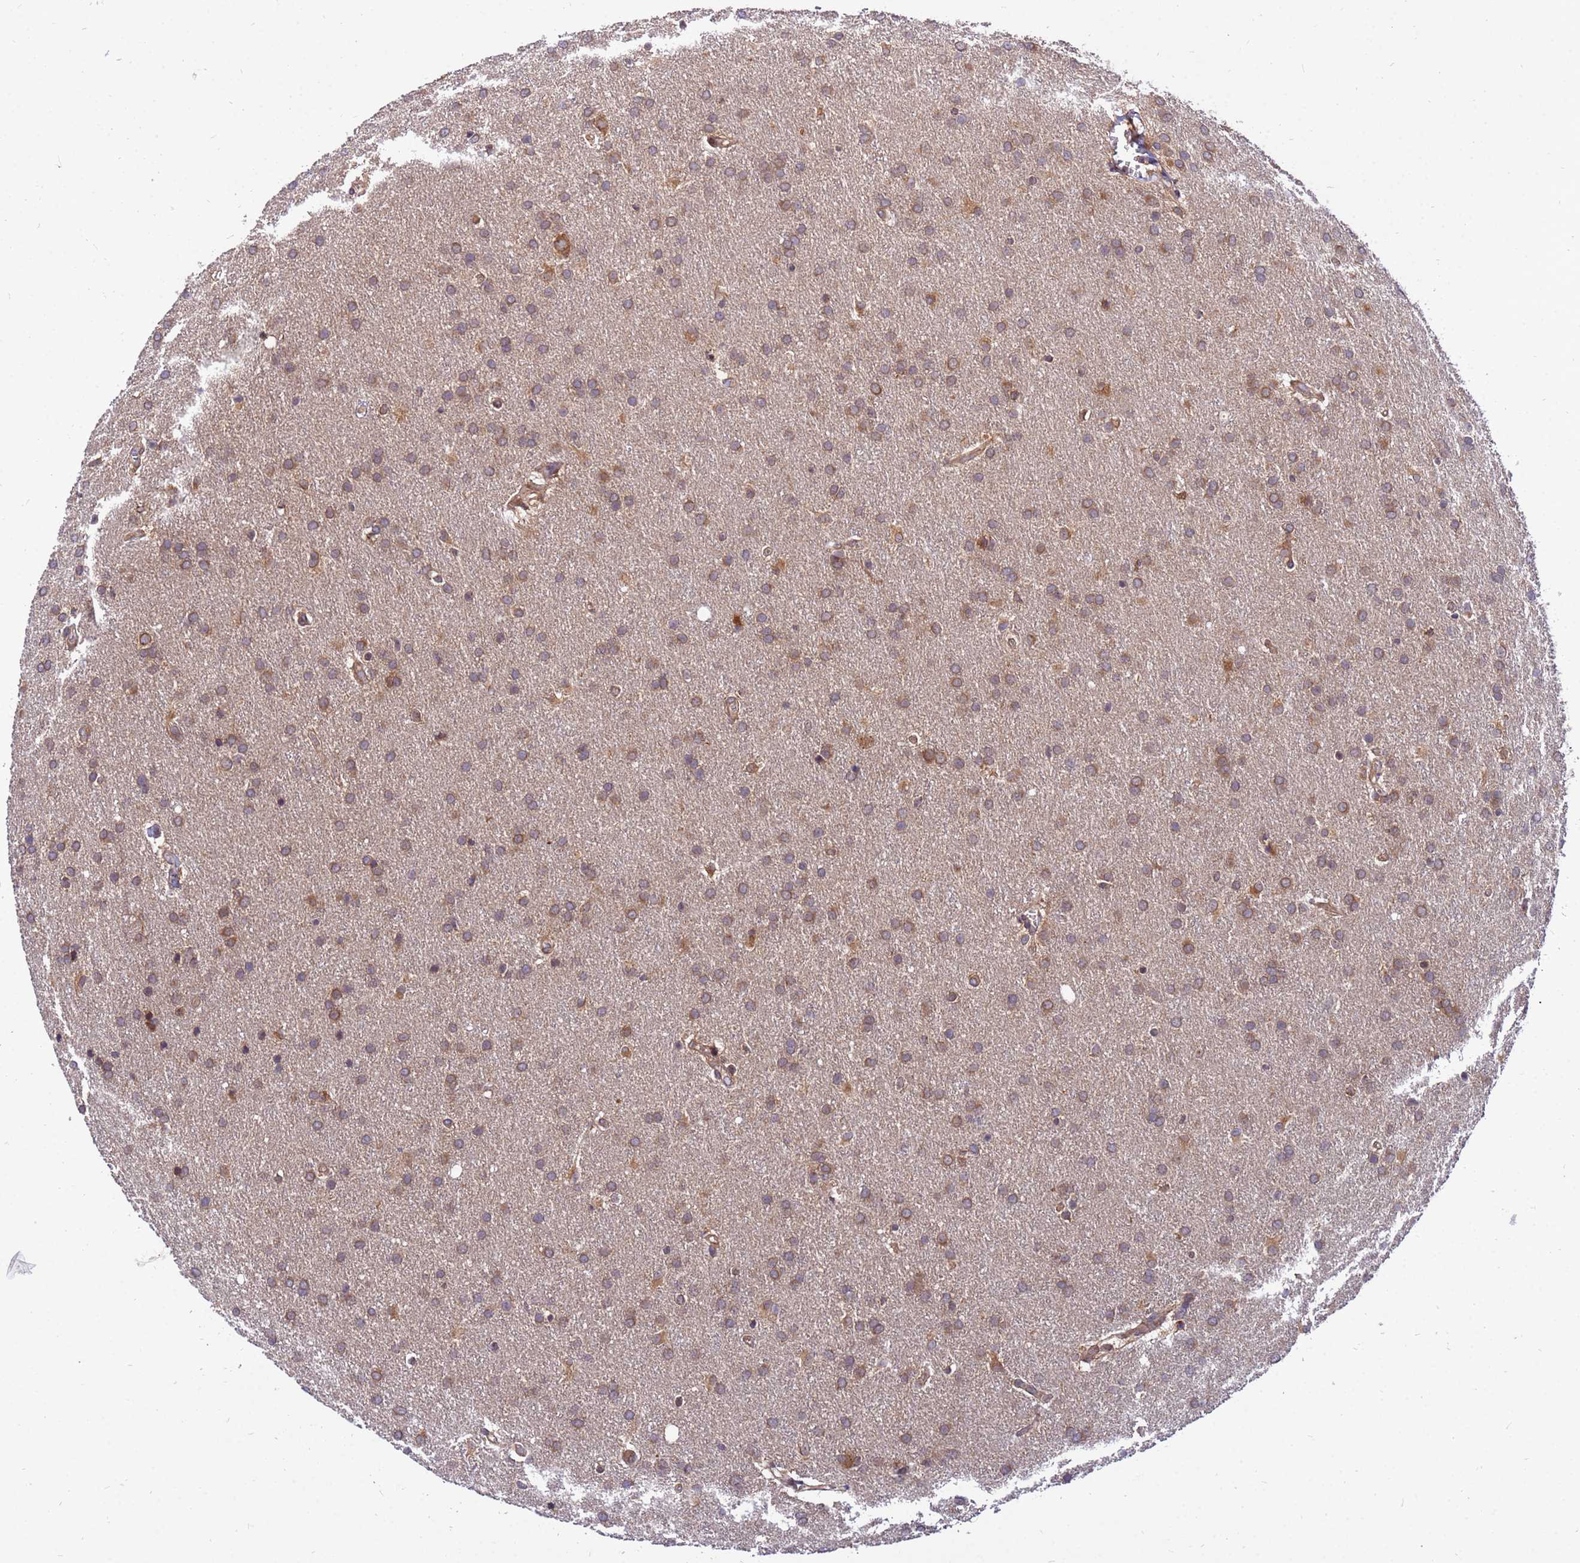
{"staining": {"intensity": "moderate", "quantity": ">75%", "location": "cytoplasmic/membranous"}, "tissue": "glioma", "cell_type": "Tumor cells", "image_type": "cancer", "snomed": [{"axis": "morphology", "description": "Glioma, malignant, Low grade"}, {"axis": "topography", "description": "Brain"}], "caption": "Immunohistochemistry (IHC) image of neoplastic tissue: glioma stained using immunohistochemistry exhibits medium levels of moderate protein expression localized specifically in the cytoplasmic/membranous of tumor cells, appearing as a cytoplasmic/membranous brown color.", "gene": "GET3", "patient": {"sex": "female", "age": 32}}